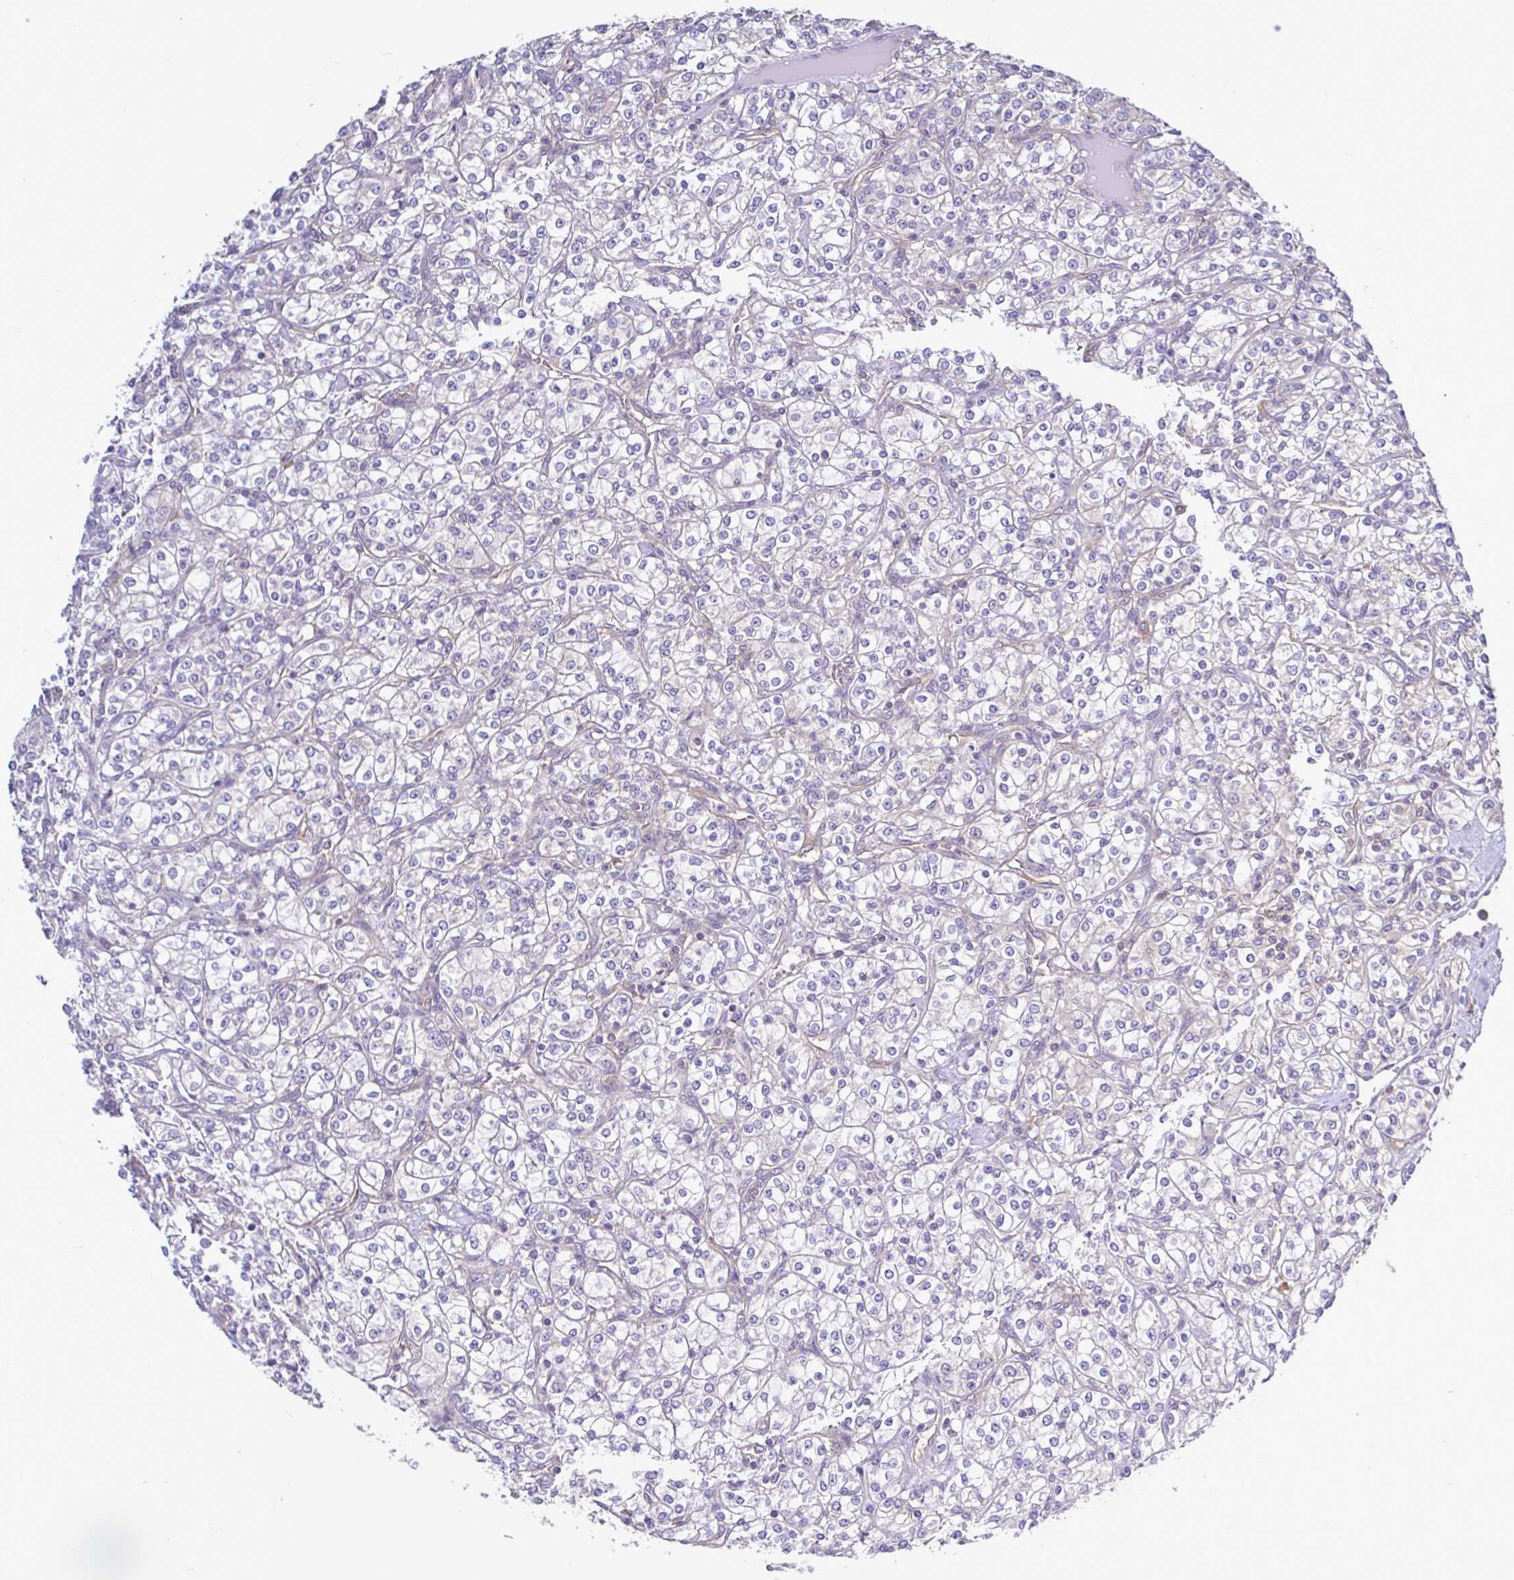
{"staining": {"intensity": "moderate", "quantity": "25%-75%", "location": "cytoplasmic/membranous"}, "tissue": "renal cancer", "cell_type": "Tumor cells", "image_type": "cancer", "snomed": [{"axis": "morphology", "description": "Adenocarcinoma, NOS"}, {"axis": "topography", "description": "Kidney"}], "caption": "Human renal adenocarcinoma stained for a protein (brown) displays moderate cytoplasmic/membranous positive expression in approximately 25%-75% of tumor cells.", "gene": "LARS1", "patient": {"sex": "male", "age": 77}}